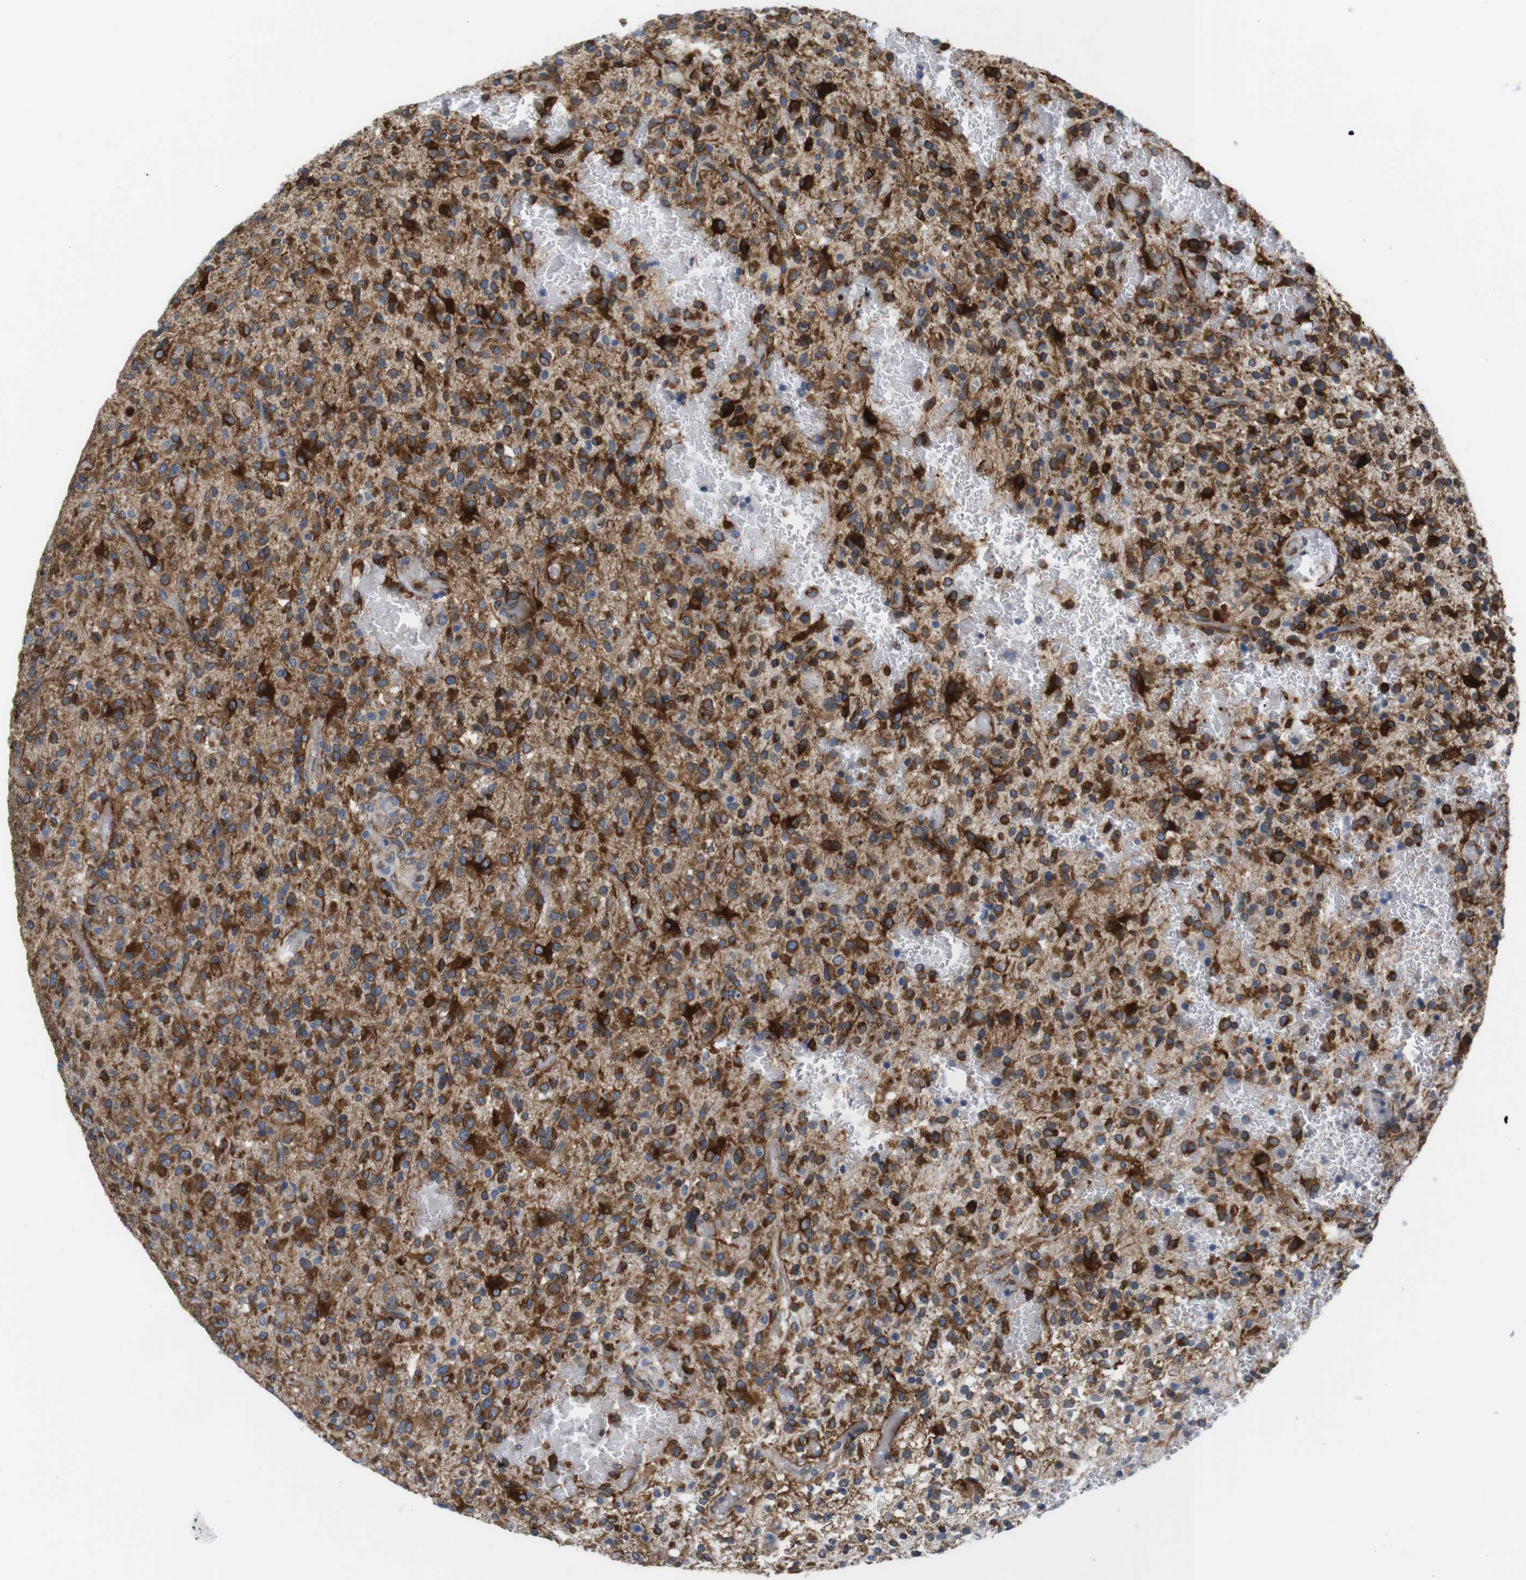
{"staining": {"intensity": "strong", "quantity": ">75%", "location": "cytoplasmic/membranous"}, "tissue": "glioma", "cell_type": "Tumor cells", "image_type": "cancer", "snomed": [{"axis": "morphology", "description": "Glioma, malignant, High grade"}, {"axis": "topography", "description": "Brain"}], "caption": "Protein staining of glioma tissue exhibits strong cytoplasmic/membranous staining in approximately >75% of tumor cells.", "gene": "HACD3", "patient": {"sex": "male", "age": 71}}